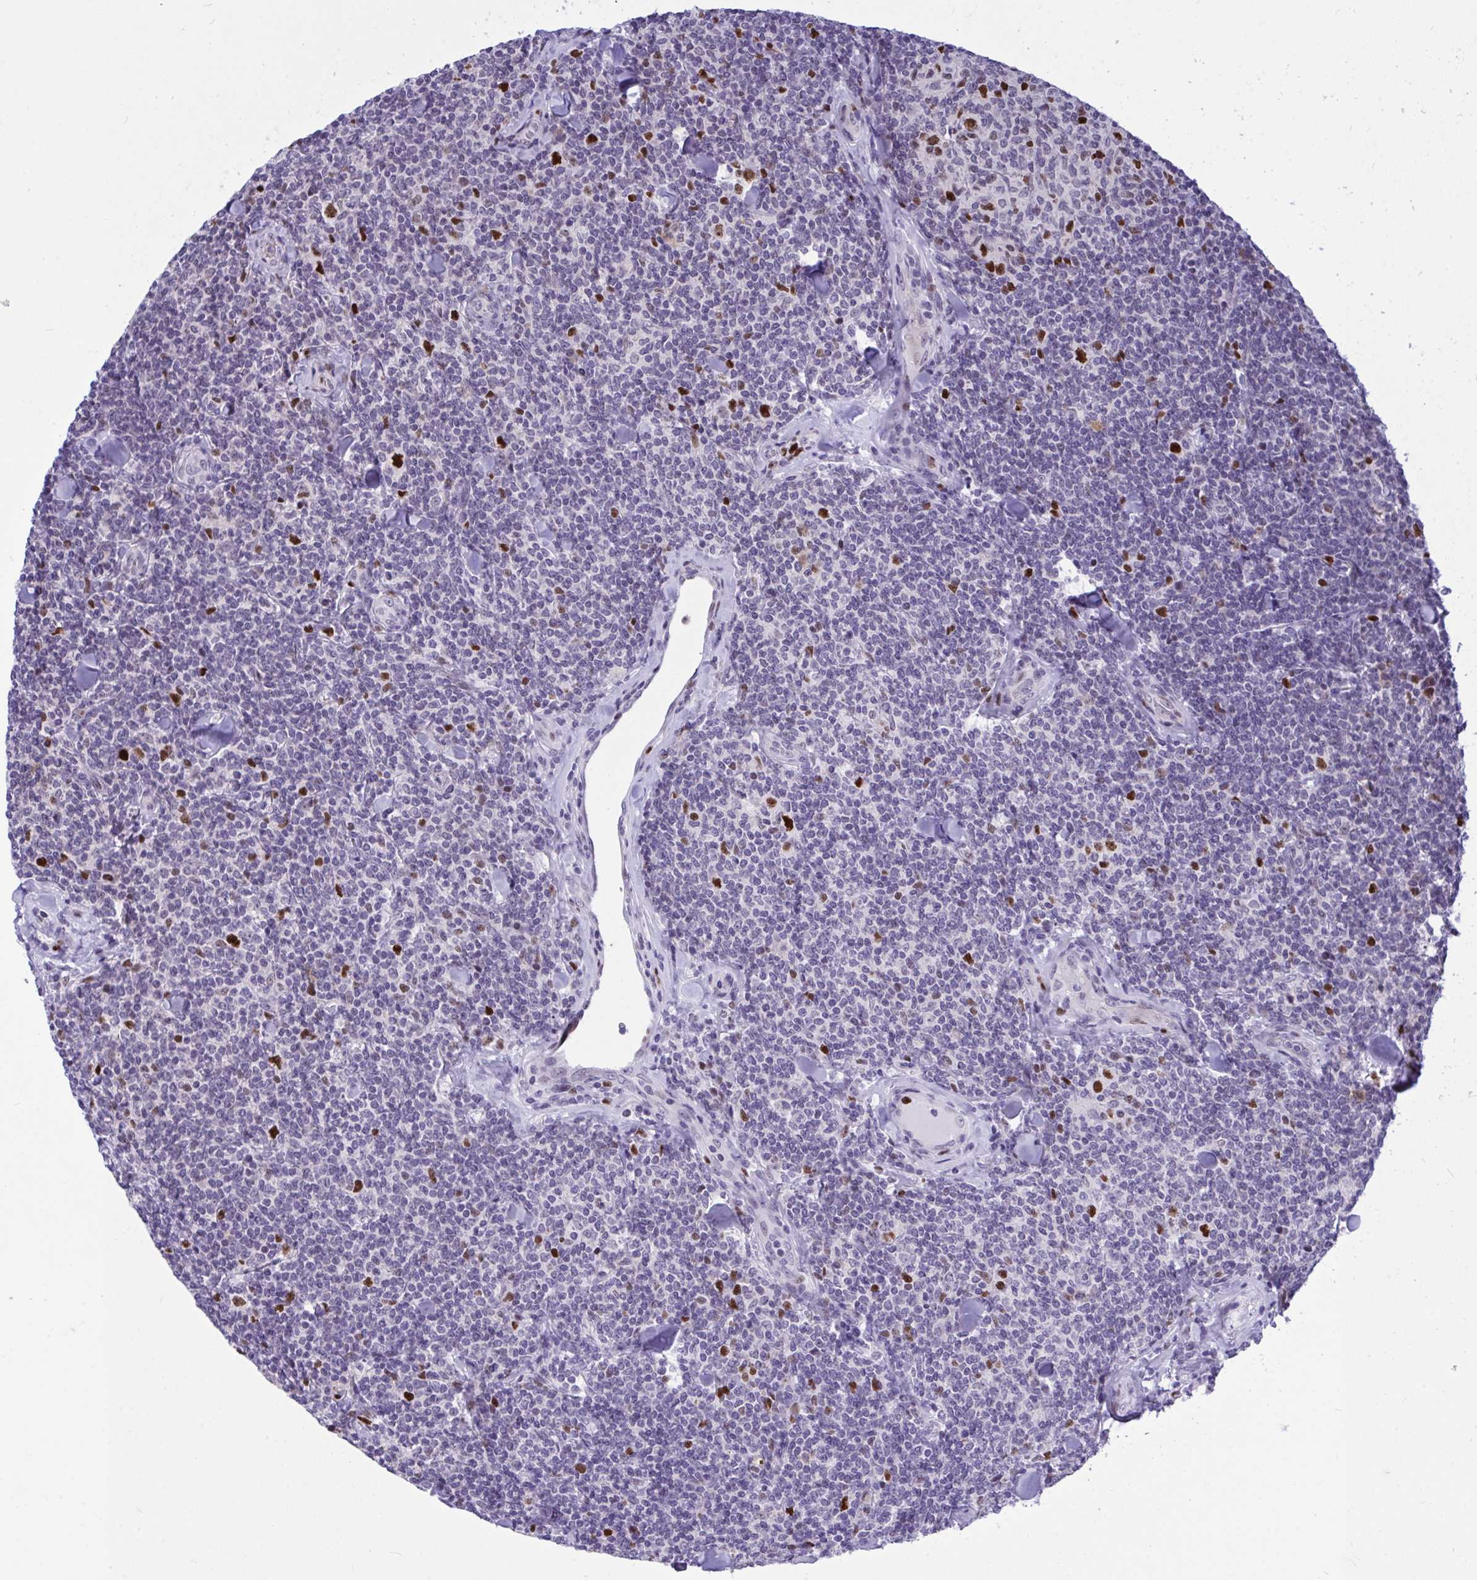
{"staining": {"intensity": "strong", "quantity": "<25%", "location": "nuclear"}, "tissue": "lymphoma", "cell_type": "Tumor cells", "image_type": "cancer", "snomed": [{"axis": "morphology", "description": "Malignant lymphoma, non-Hodgkin's type, Low grade"}, {"axis": "topography", "description": "Lymph node"}], "caption": "Immunohistochemistry (IHC) of human lymphoma reveals medium levels of strong nuclear positivity in about <25% of tumor cells. (Stains: DAB (3,3'-diaminobenzidine) in brown, nuclei in blue, Microscopy: brightfield microscopy at high magnification).", "gene": "C1QL2", "patient": {"sex": "female", "age": 56}}